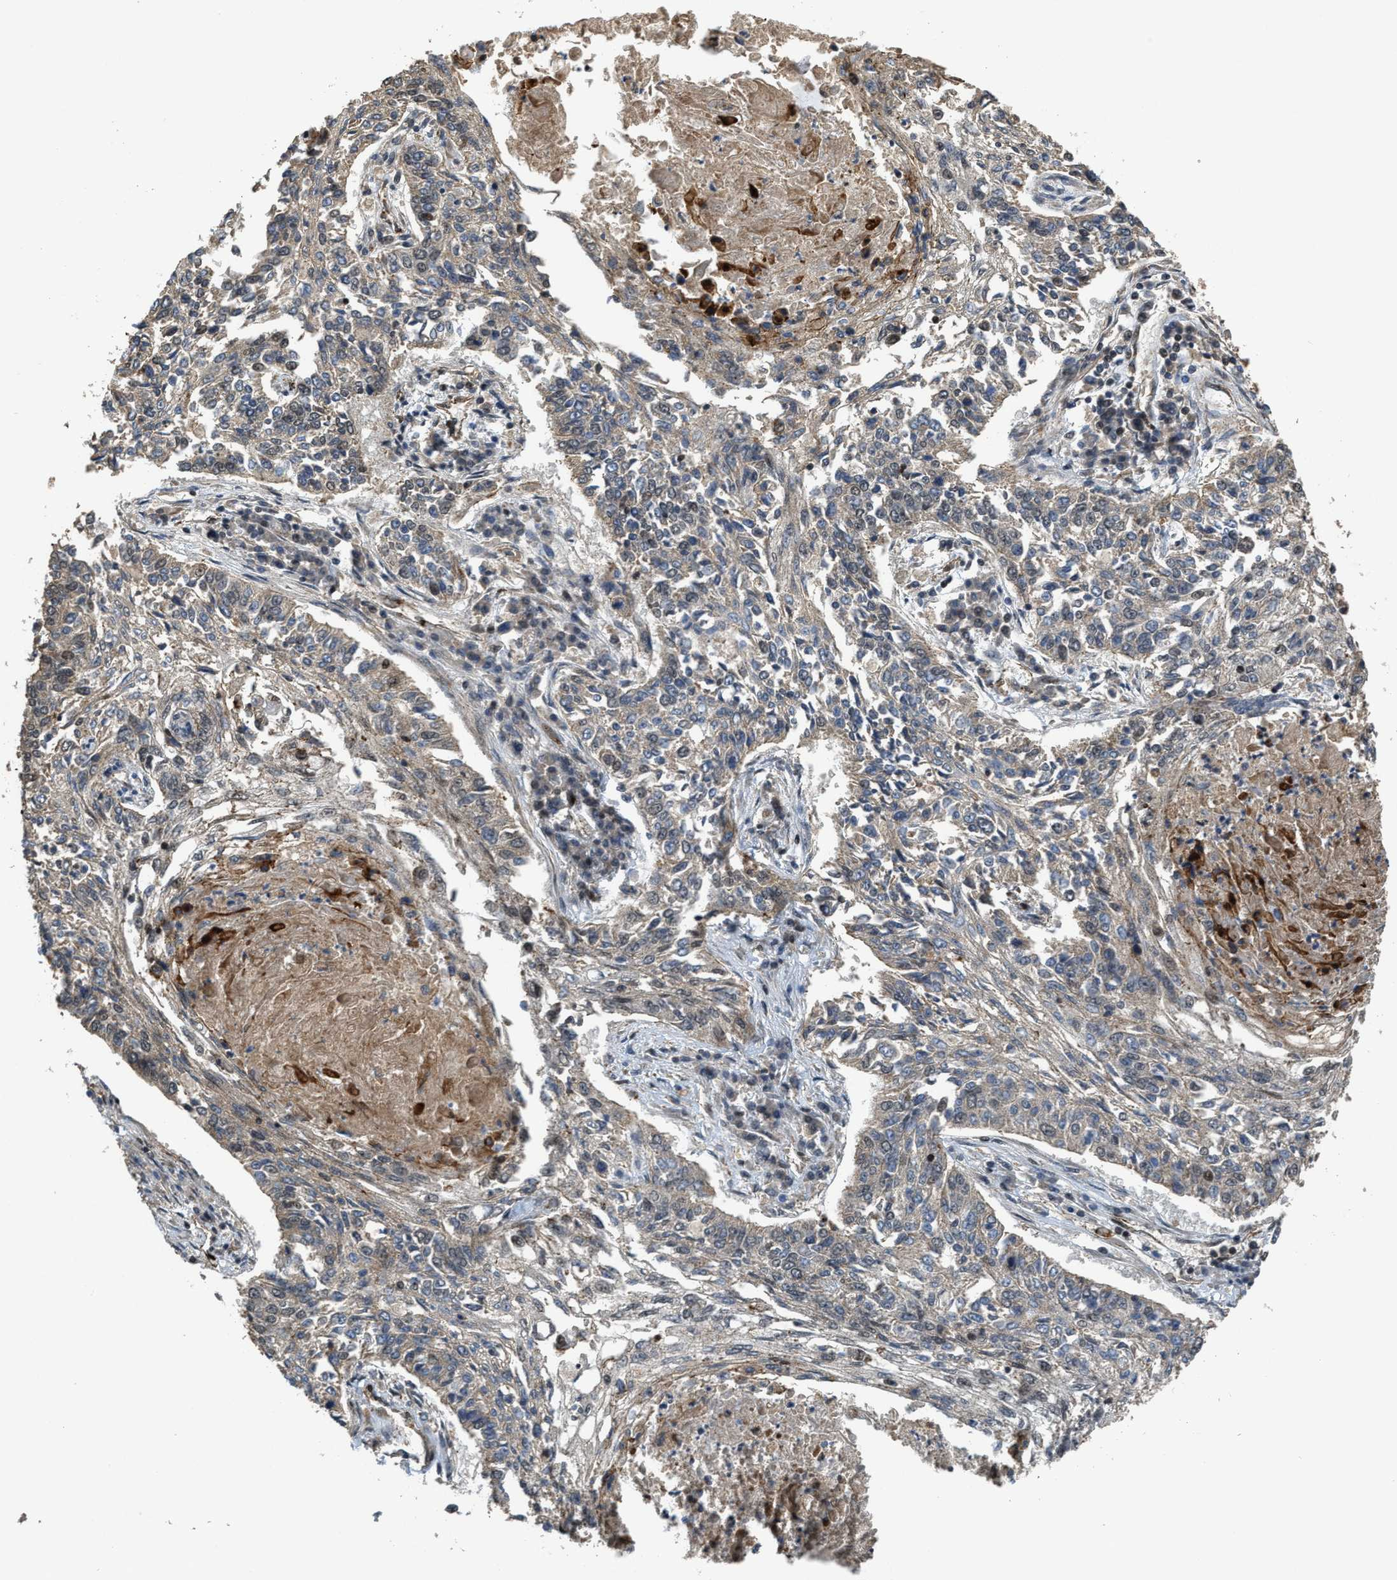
{"staining": {"intensity": "weak", "quantity": "<25%", "location": "cytoplasmic/membranous"}, "tissue": "lung cancer", "cell_type": "Tumor cells", "image_type": "cancer", "snomed": [{"axis": "morphology", "description": "Normal tissue, NOS"}, {"axis": "morphology", "description": "Squamous cell carcinoma, NOS"}, {"axis": "topography", "description": "Cartilage tissue"}, {"axis": "topography", "description": "Bronchus"}, {"axis": "topography", "description": "Lung"}], "caption": "This is a image of immunohistochemistry staining of lung squamous cell carcinoma, which shows no staining in tumor cells.", "gene": "DPF2", "patient": {"sex": "female", "age": 49}}